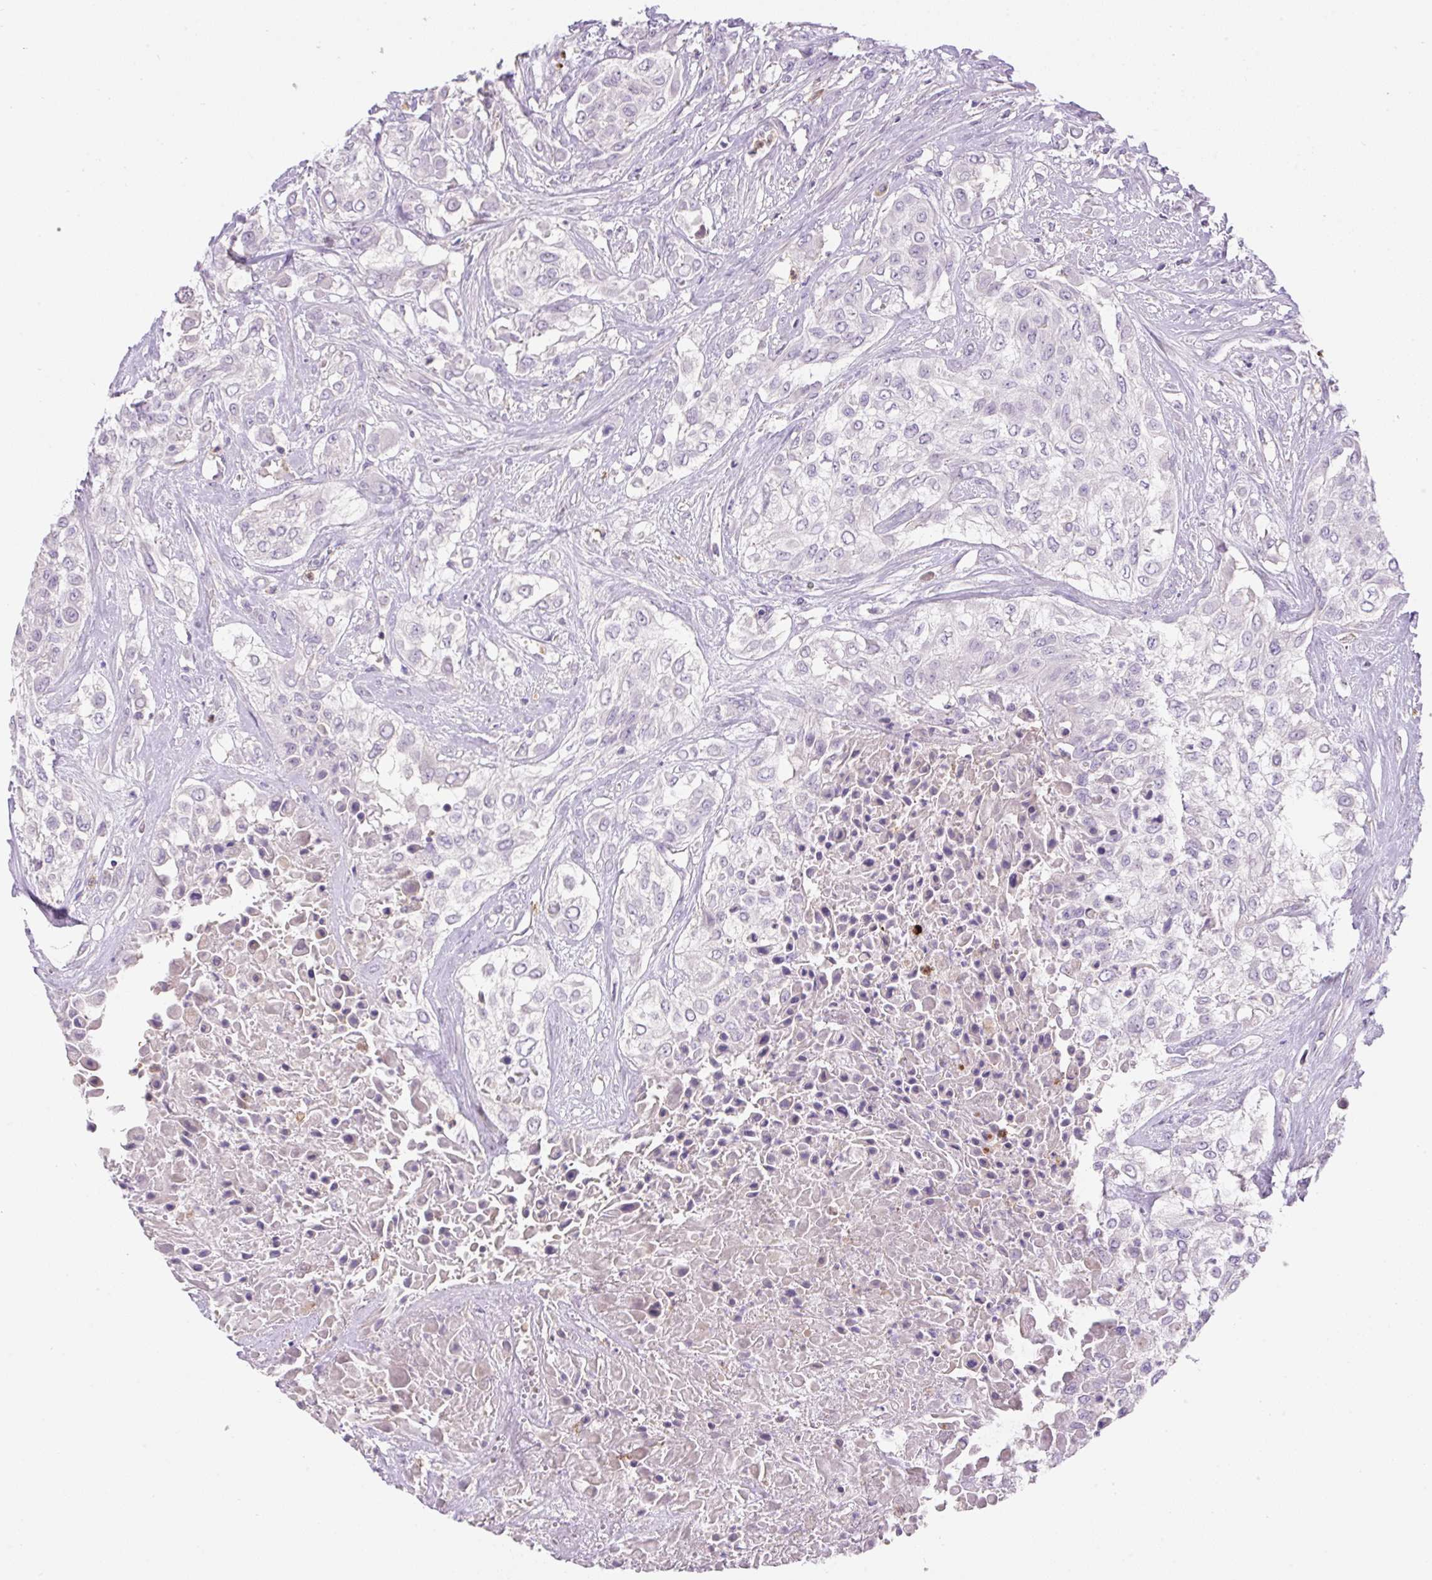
{"staining": {"intensity": "negative", "quantity": "none", "location": "none"}, "tissue": "urothelial cancer", "cell_type": "Tumor cells", "image_type": "cancer", "snomed": [{"axis": "morphology", "description": "Urothelial carcinoma, High grade"}, {"axis": "topography", "description": "Urinary bladder"}], "caption": "Immunohistochemistry (IHC) image of neoplastic tissue: human urothelial cancer stained with DAB (3,3'-diaminobenzidine) demonstrates no significant protein positivity in tumor cells.", "gene": "TDRD15", "patient": {"sex": "male", "age": 57}}